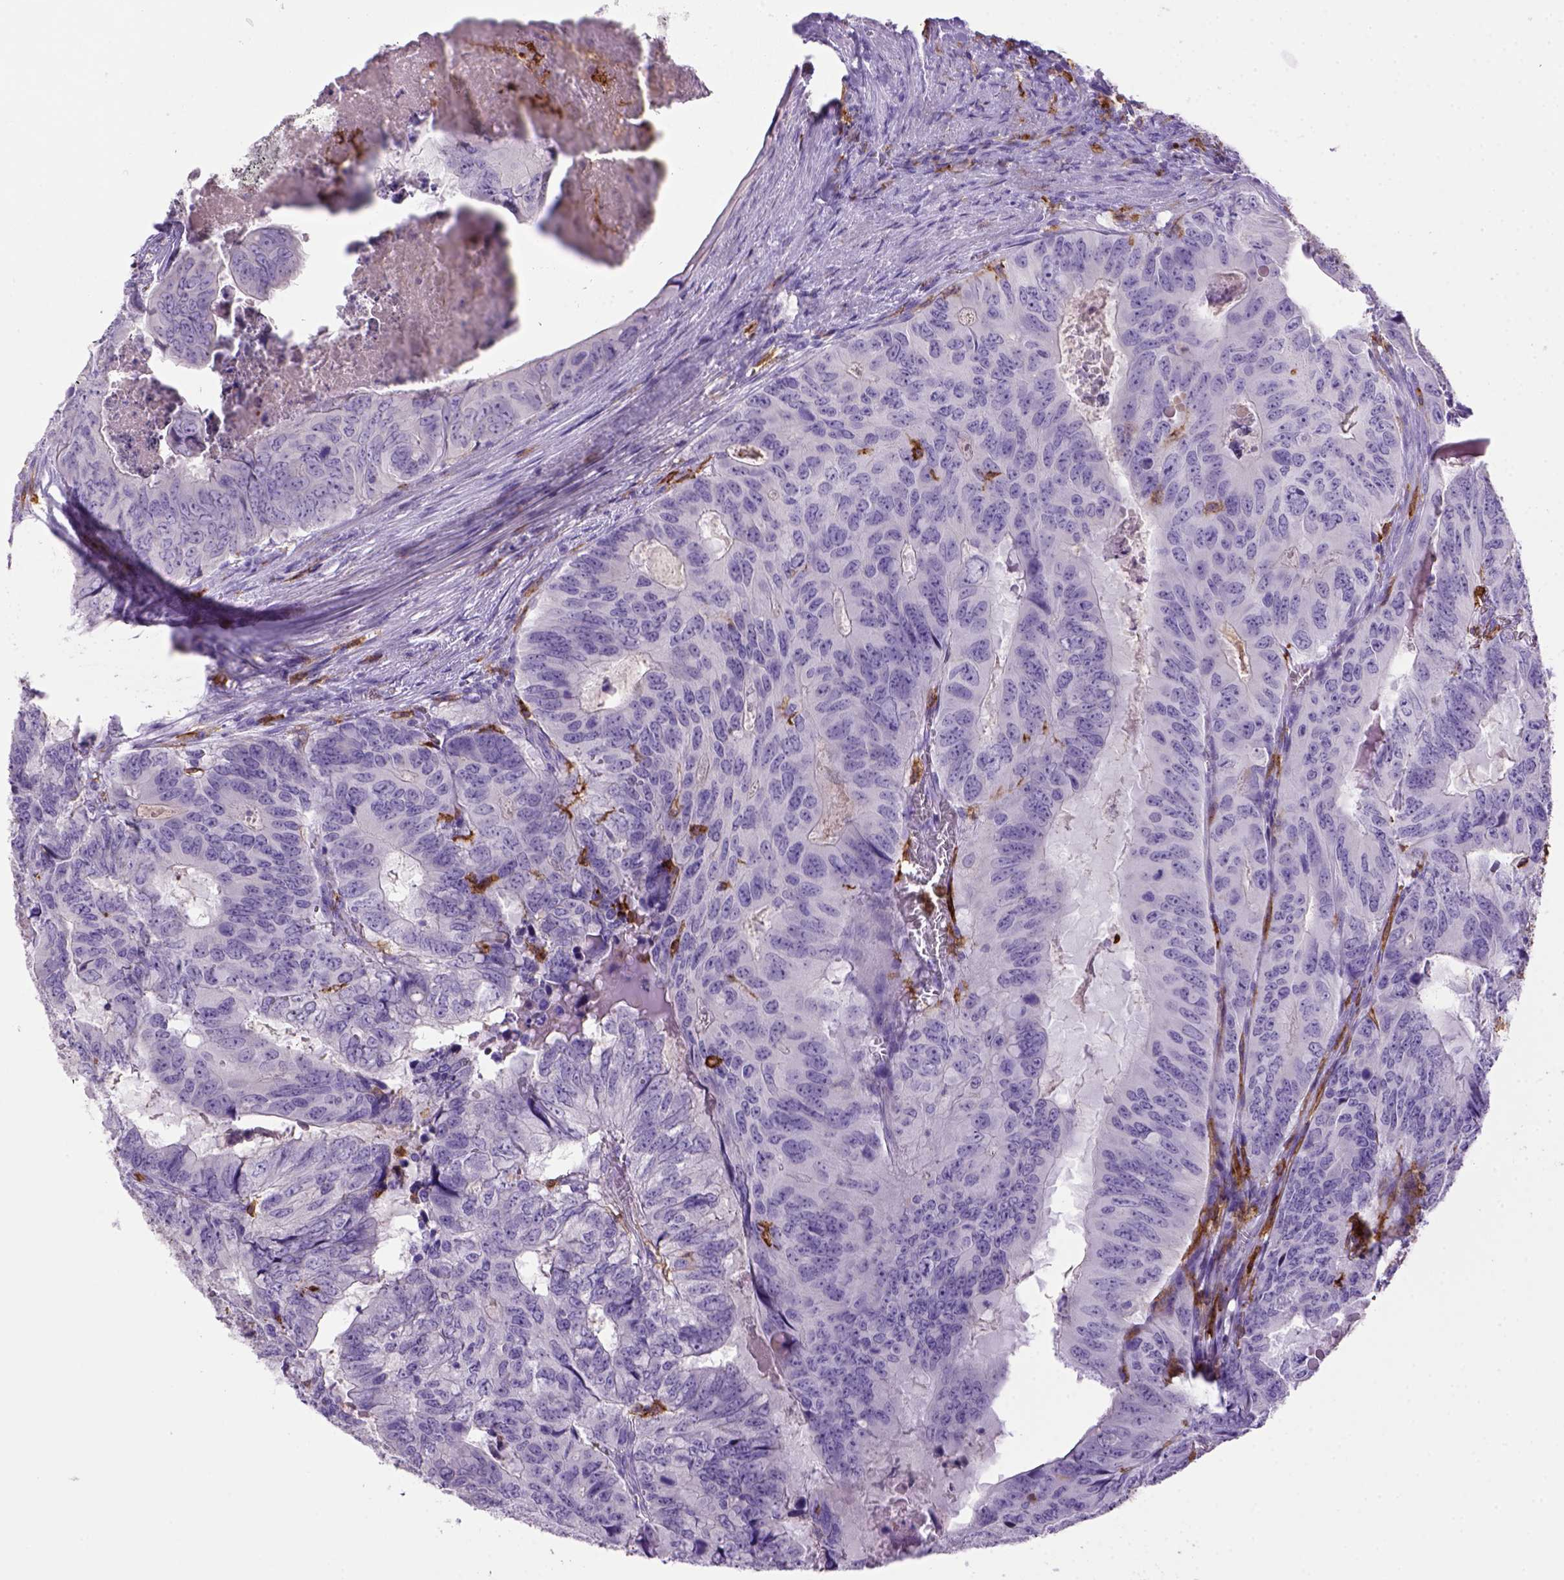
{"staining": {"intensity": "negative", "quantity": "none", "location": "none"}, "tissue": "colorectal cancer", "cell_type": "Tumor cells", "image_type": "cancer", "snomed": [{"axis": "morphology", "description": "Adenocarcinoma, NOS"}, {"axis": "topography", "description": "Colon"}], "caption": "IHC photomicrograph of colorectal adenocarcinoma stained for a protein (brown), which exhibits no expression in tumor cells.", "gene": "CD14", "patient": {"sex": "male", "age": 79}}